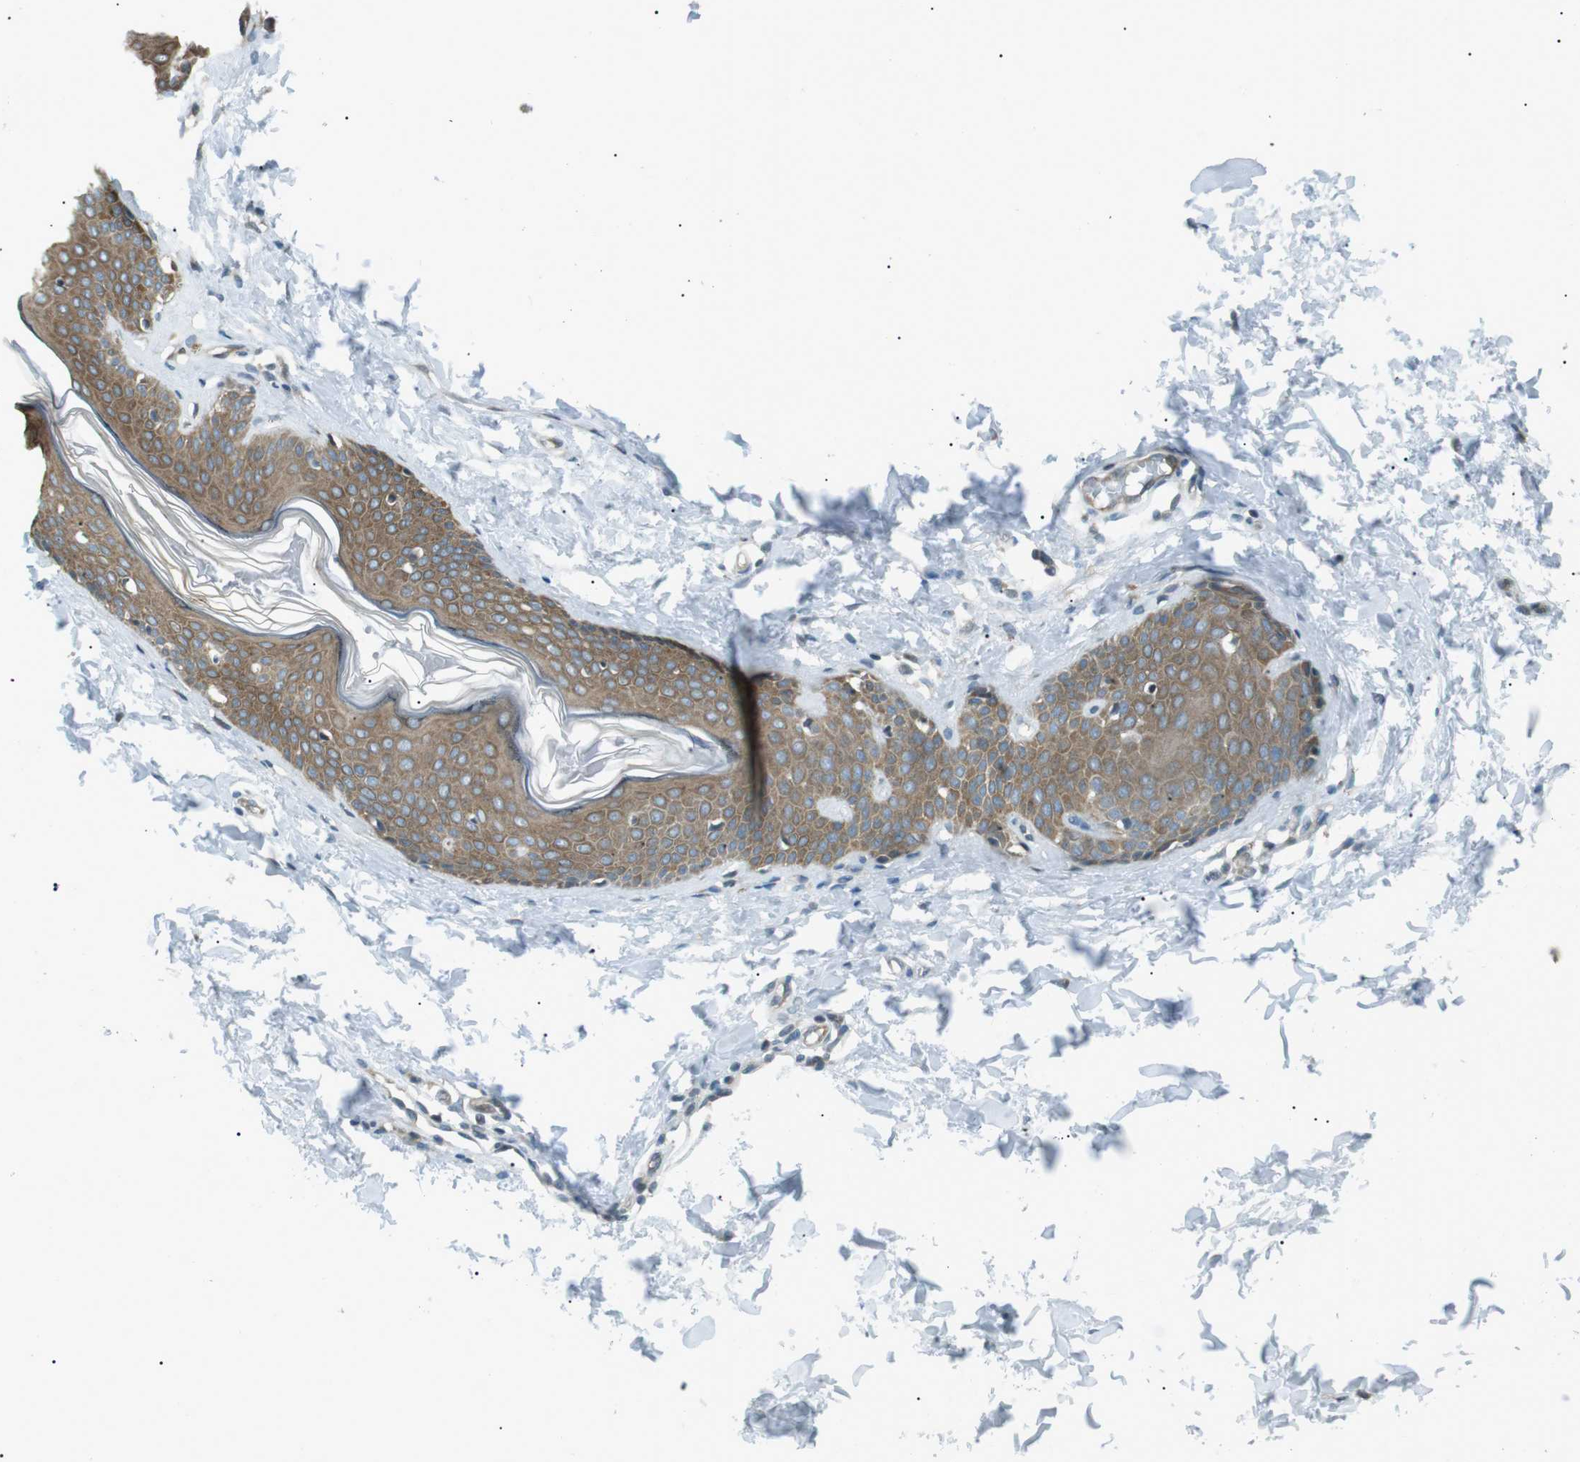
{"staining": {"intensity": "moderate", "quantity": "25%-75%", "location": "cytoplasmic/membranous"}, "tissue": "skin", "cell_type": "Fibroblasts", "image_type": "normal", "snomed": [{"axis": "morphology", "description": "Normal tissue, NOS"}, {"axis": "topography", "description": "Skin"}], "caption": "Immunohistochemical staining of unremarkable skin displays moderate cytoplasmic/membranous protein expression in about 25%-75% of fibroblasts.", "gene": "TMEM74", "patient": {"sex": "female", "age": 17}}